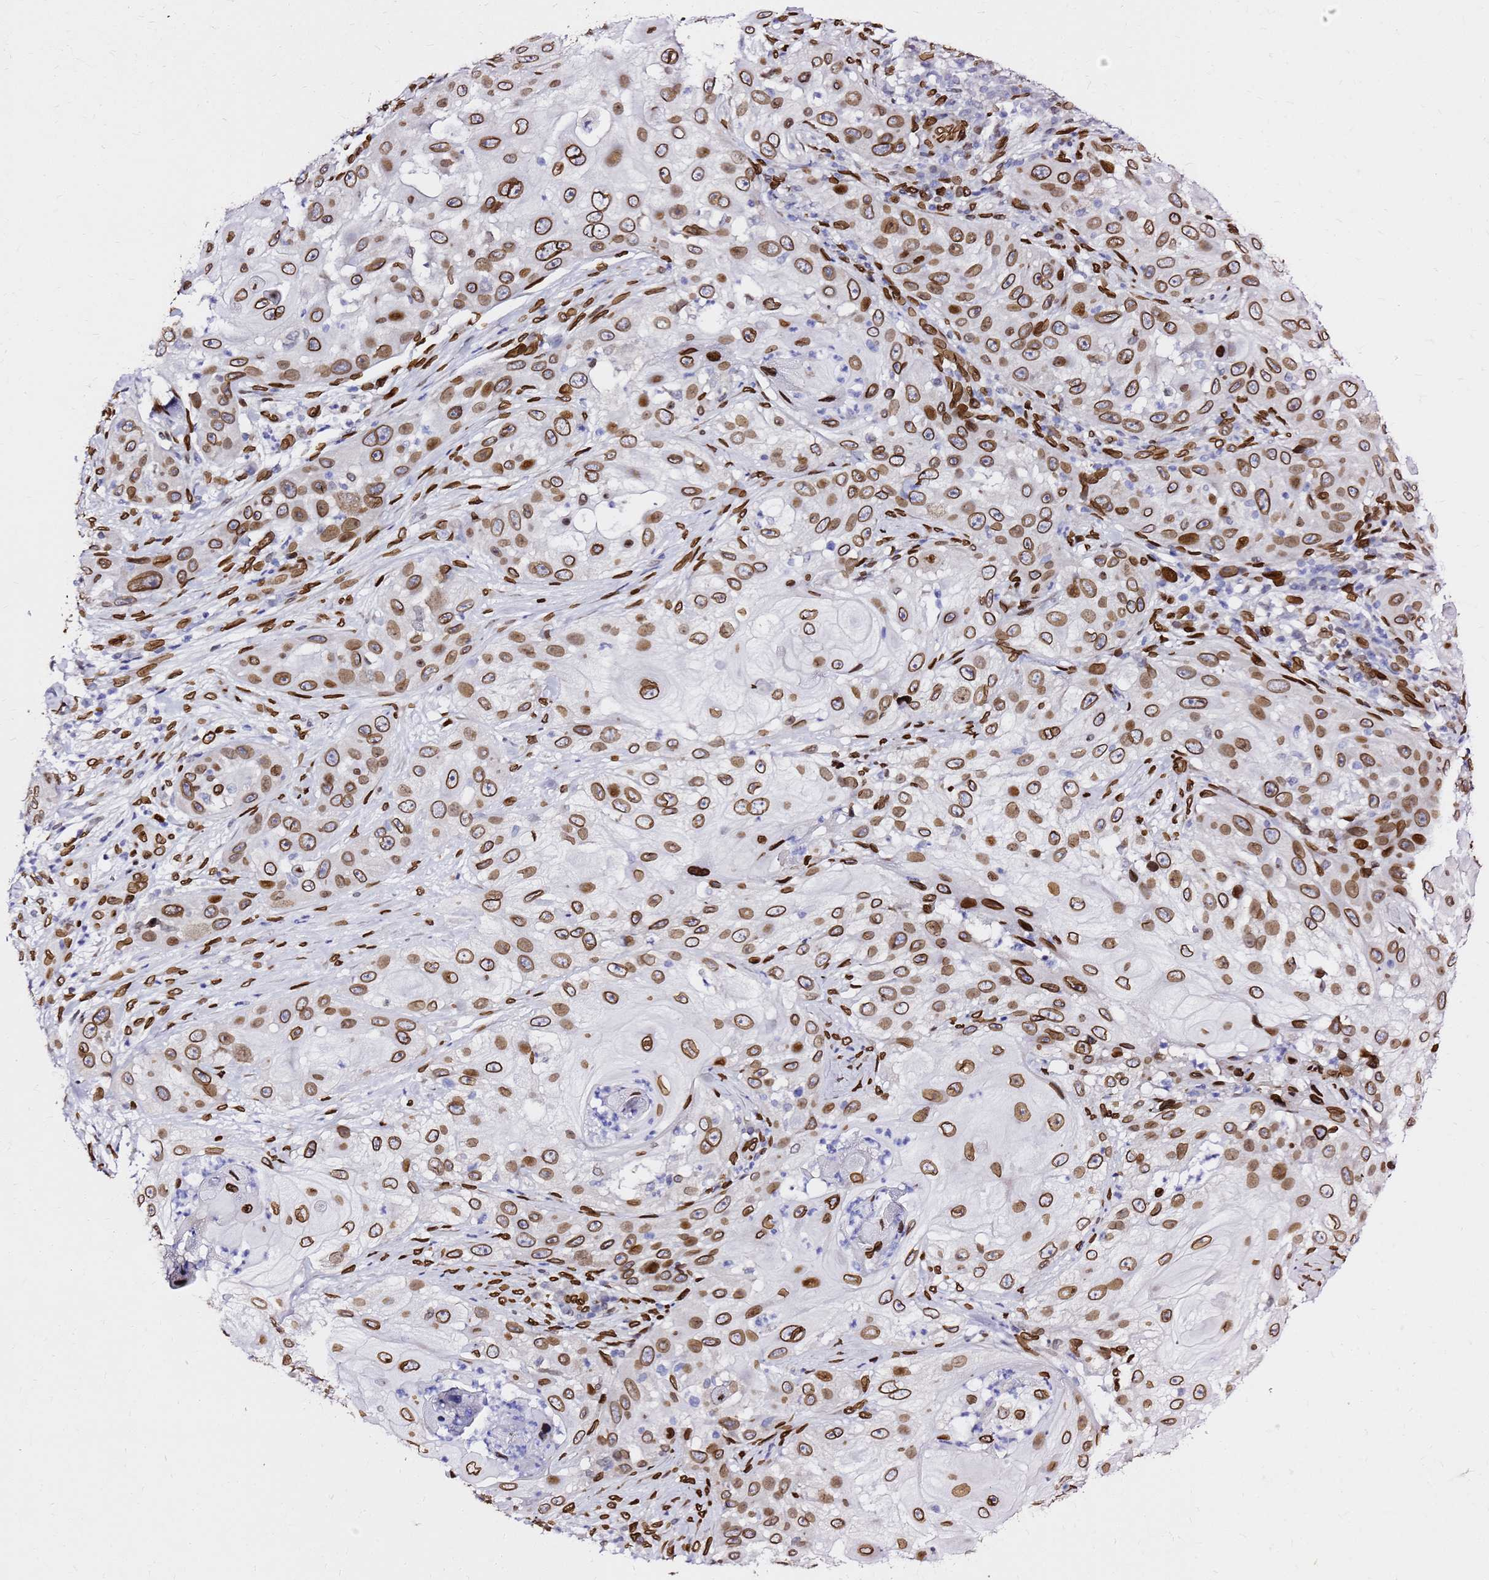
{"staining": {"intensity": "moderate", "quantity": ">75%", "location": "cytoplasmic/membranous,nuclear"}, "tissue": "skin cancer", "cell_type": "Tumor cells", "image_type": "cancer", "snomed": [{"axis": "morphology", "description": "Squamous cell carcinoma, NOS"}, {"axis": "topography", "description": "Skin"}], "caption": "The micrograph displays immunohistochemical staining of skin cancer. There is moderate cytoplasmic/membranous and nuclear expression is present in approximately >75% of tumor cells. (Brightfield microscopy of DAB IHC at high magnification).", "gene": "C6orf141", "patient": {"sex": "female", "age": 44}}